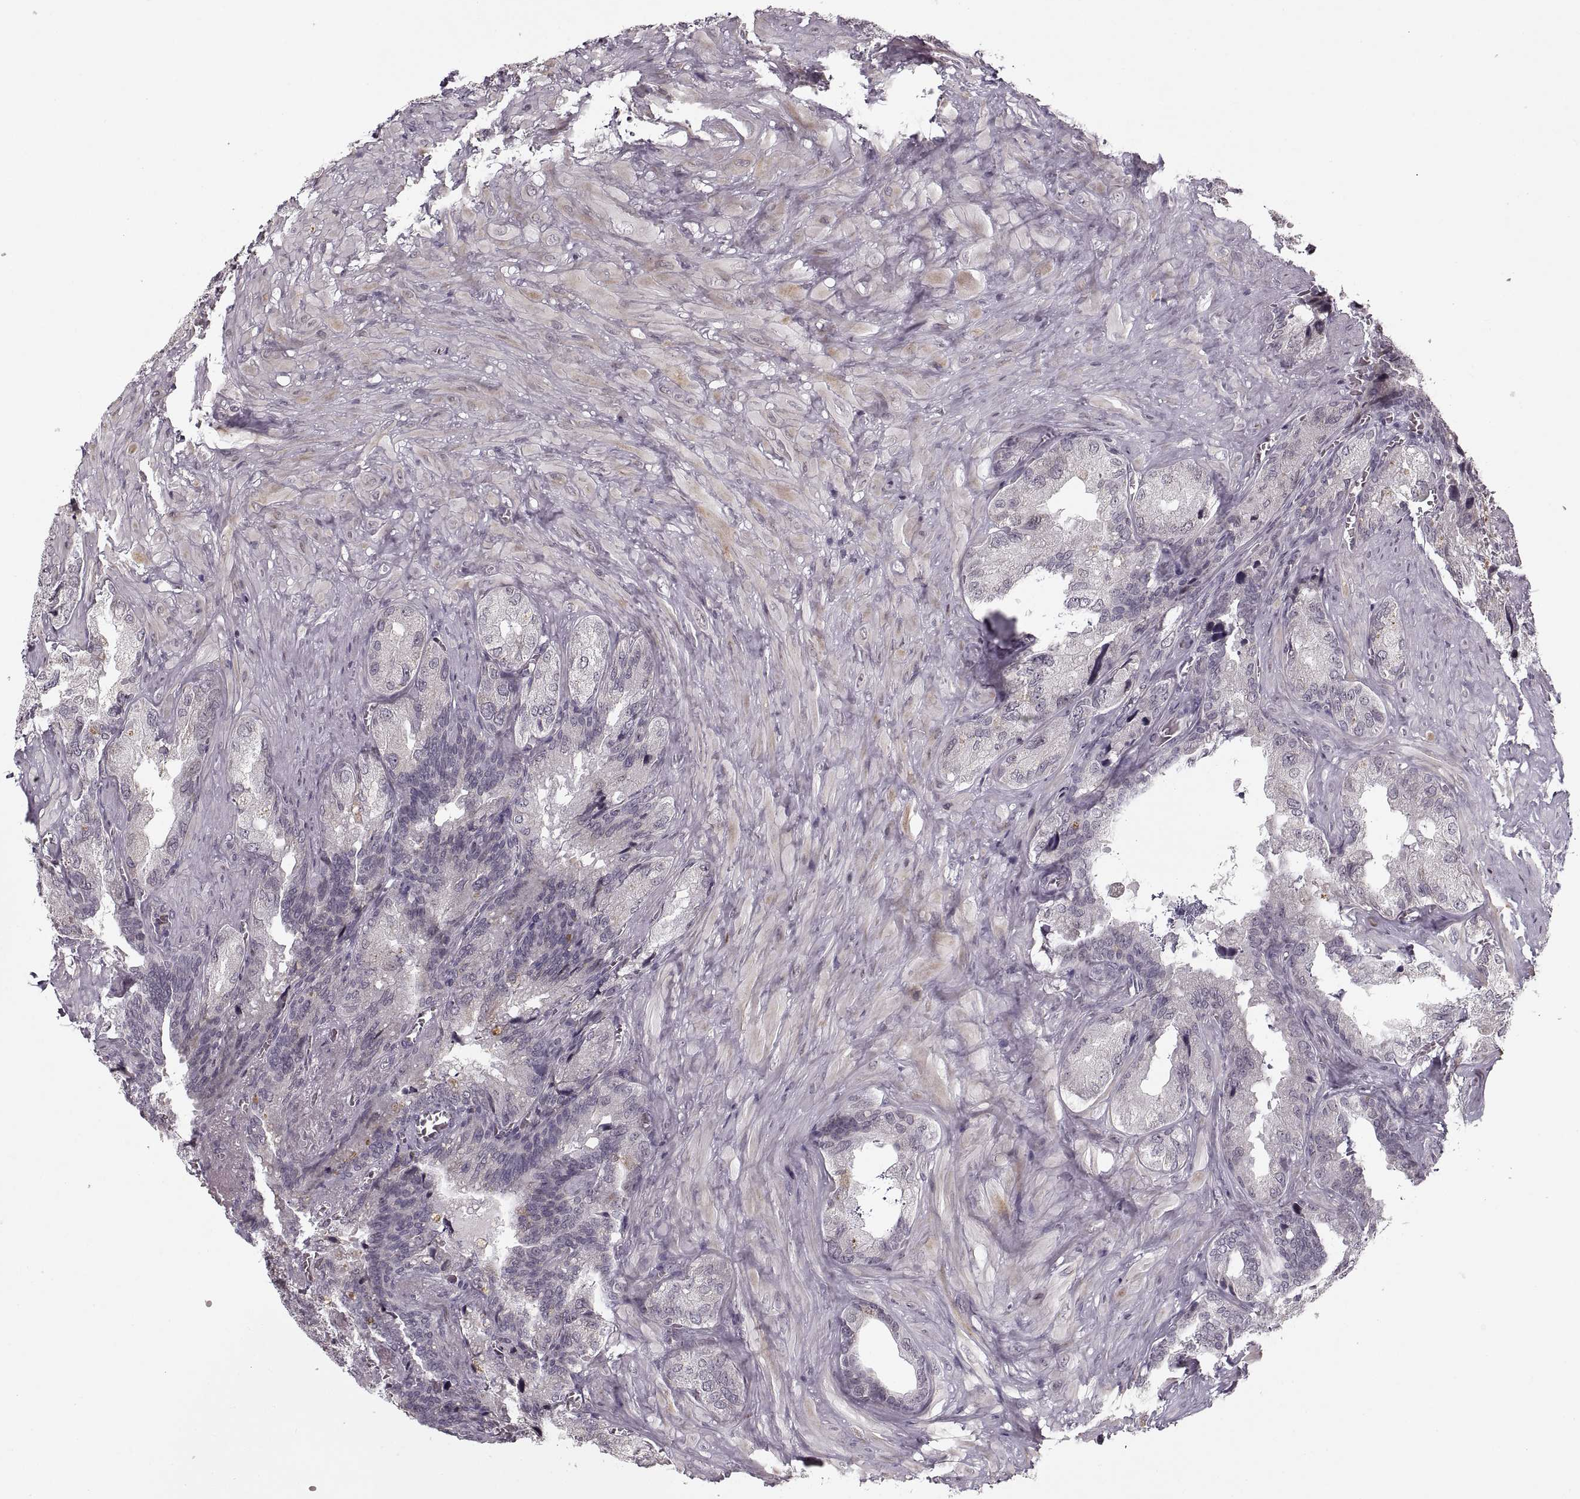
{"staining": {"intensity": "negative", "quantity": "none", "location": "none"}, "tissue": "seminal vesicle", "cell_type": "Glandular cells", "image_type": "normal", "snomed": [{"axis": "morphology", "description": "Normal tissue, NOS"}, {"axis": "topography", "description": "Seminal veicle"}], "caption": "Histopathology image shows no protein expression in glandular cells of normal seminal vesicle.", "gene": "ASIC3", "patient": {"sex": "male", "age": 72}}